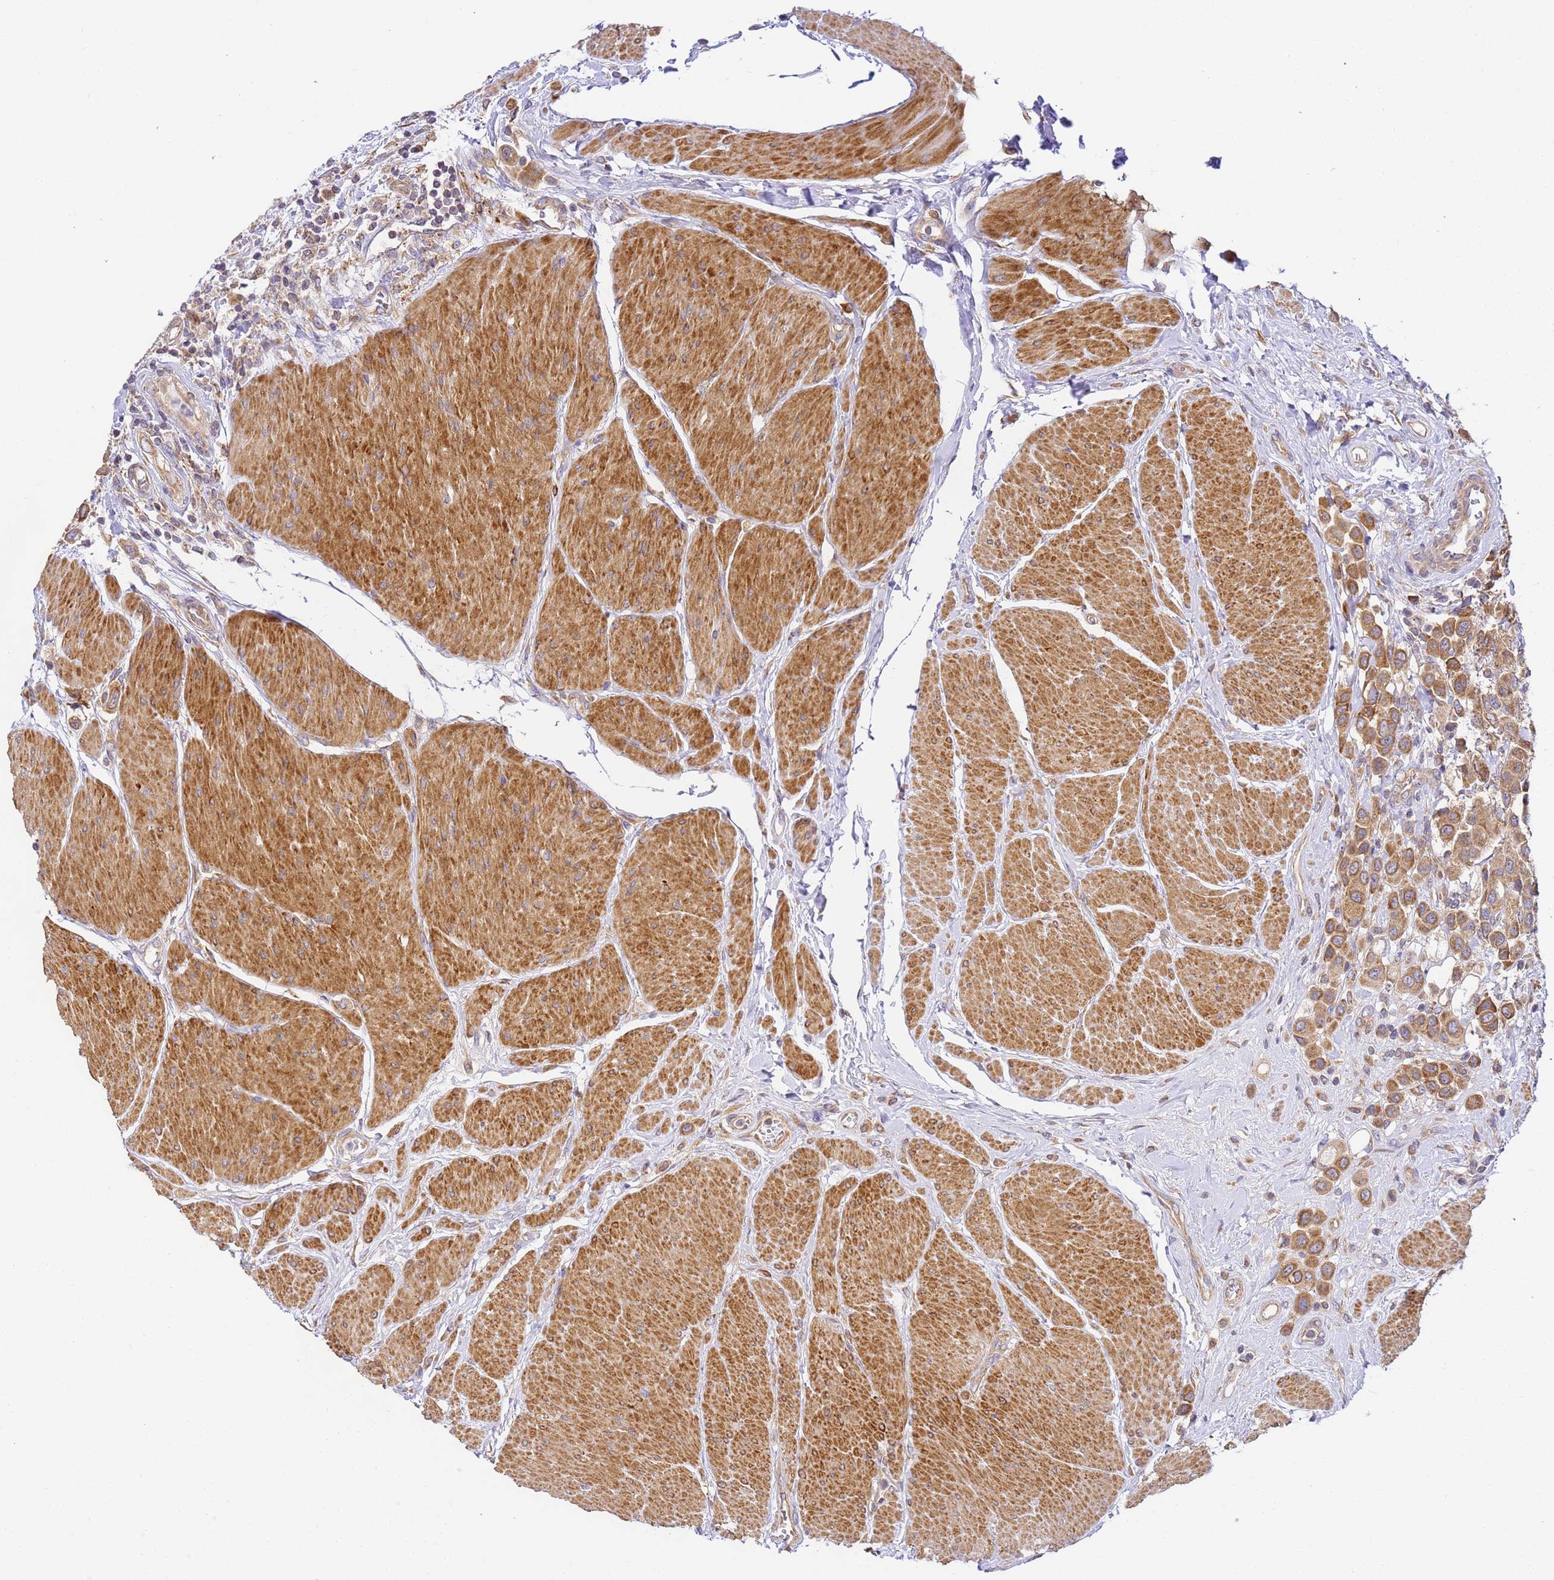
{"staining": {"intensity": "strong", "quantity": ">75%", "location": "cytoplasmic/membranous"}, "tissue": "urothelial cancer", "cell_type": "Tumor cells", "image_type": "cancer", "snomed": [{"axis": "morphology", "description": "Urothelial carcinoma, High grade"}, {"axis": "topography", "description": "Urinary bladder"}], "caption": "Protein expression analysis of high-grade urothelial carcinoma shows strong cytoplasmic/membranous positivity in about >75% of tumor cells.", "gene": "RPL13A", "patient": {"sex": "male", "age": 50}}